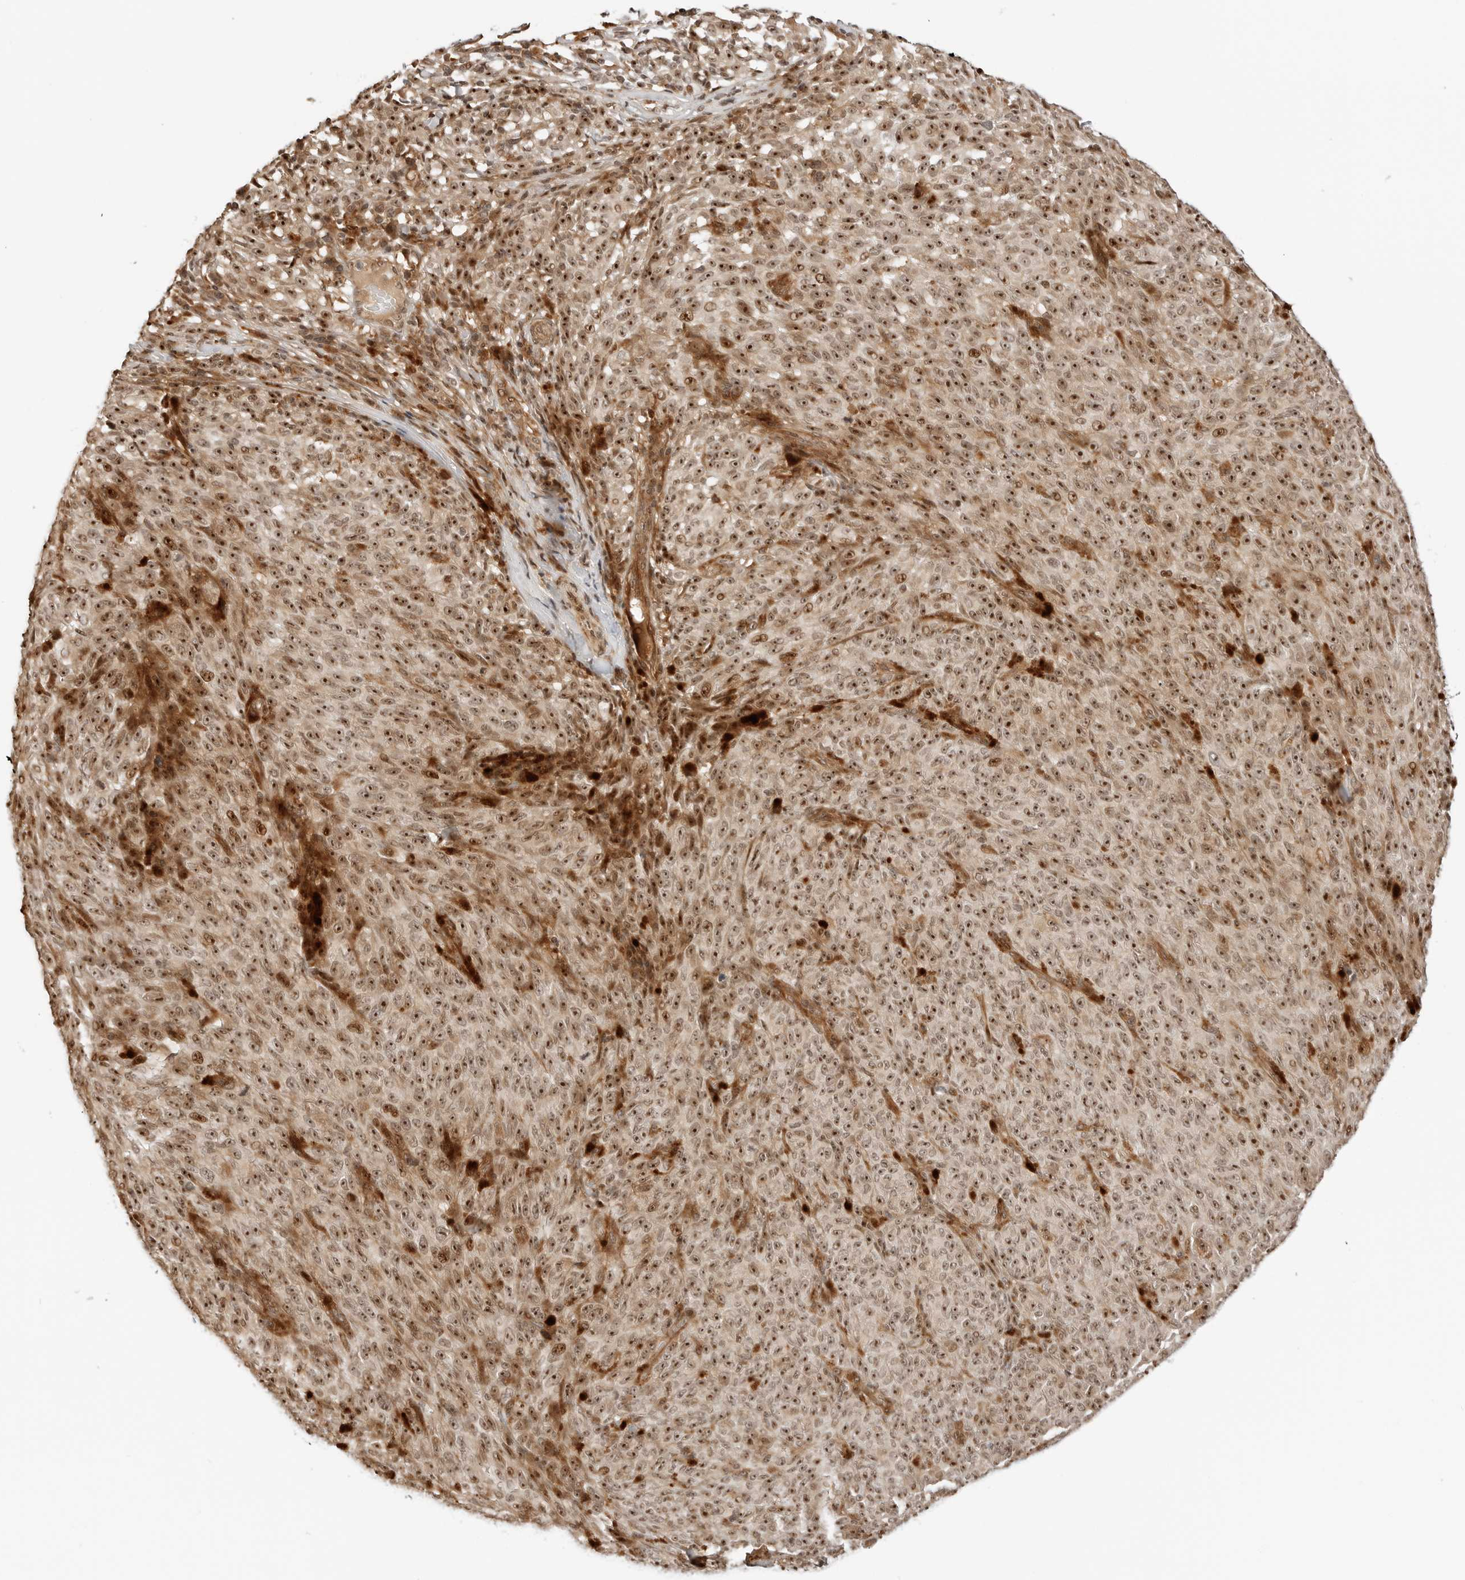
{"staining": {"intensity": "strong", "quantity": ">75%", "location": "nuclear"}, "tissue": "melanoma", "cell_type": "Tumor cells", "image_type": "cancer", "snomed": [{"axis": "morphology", "description": "Malignant melanoma, NOS"}, {"axis": "topography", "description": "Skin"}], "caption": "Immunohistochemistry histopathology image of malignant melanoma stained for a protein (brown), which reveals high levels of strong nuclear staining in approximately >75% of tumor cells.", "gene": "GEM", "patient": {"sex": "female", "age": 82}}